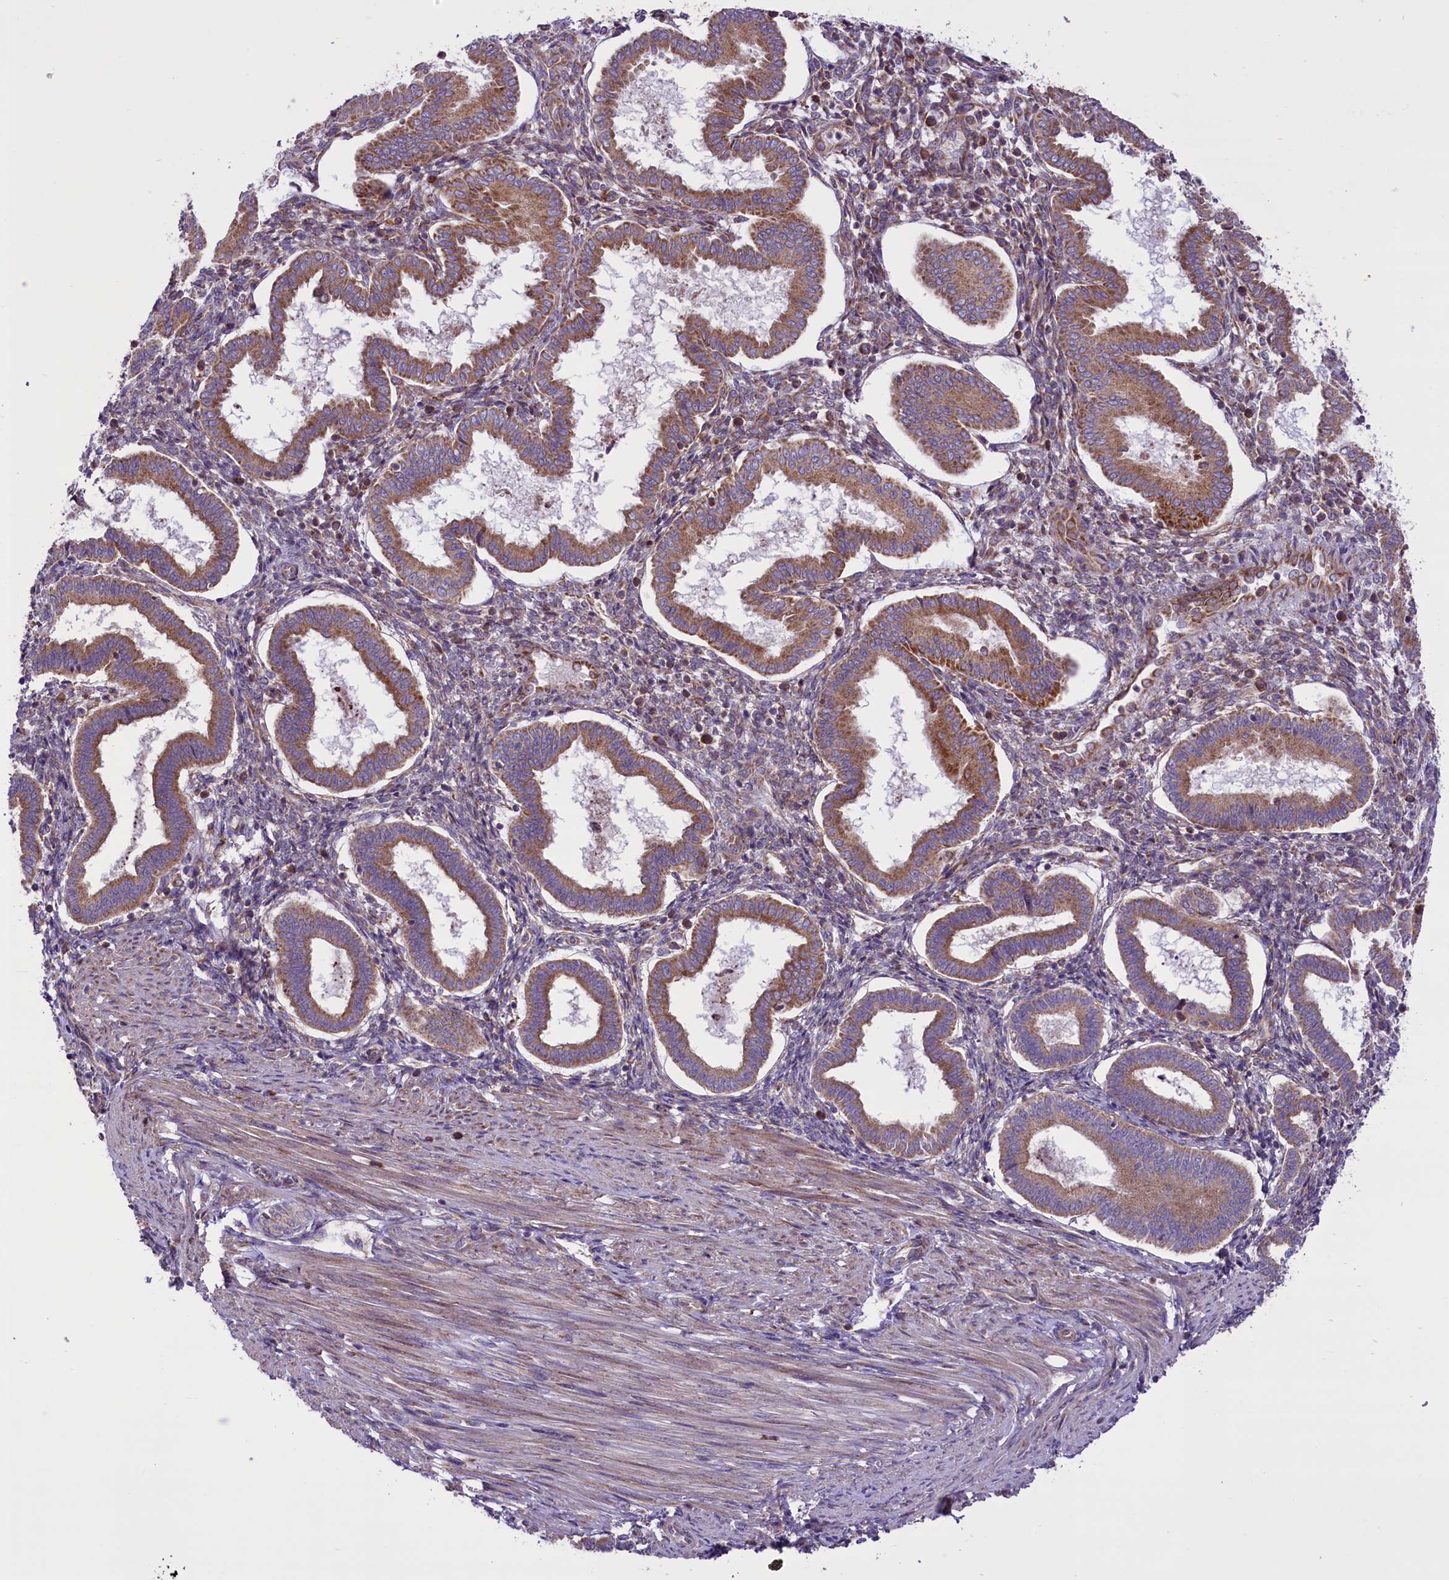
{"staining": {"intensity": "negative", "quantity": "none", "location": "none"}, "tissue": "endometrium", "cell_type": "Cells in endometrial stroma", "image_type": "normal", "snomed": [{"axis": "morphology", "description": "Normal tissue, NOS"}, {"axis": "topography", "description": "Endometrium"}], "caption": "Photomicrograph shows no protein staining in cells in endometrial stroma of normal endometrium.", "gene": "PTPRU", "patient": {"sex": "female", "age": 24}}